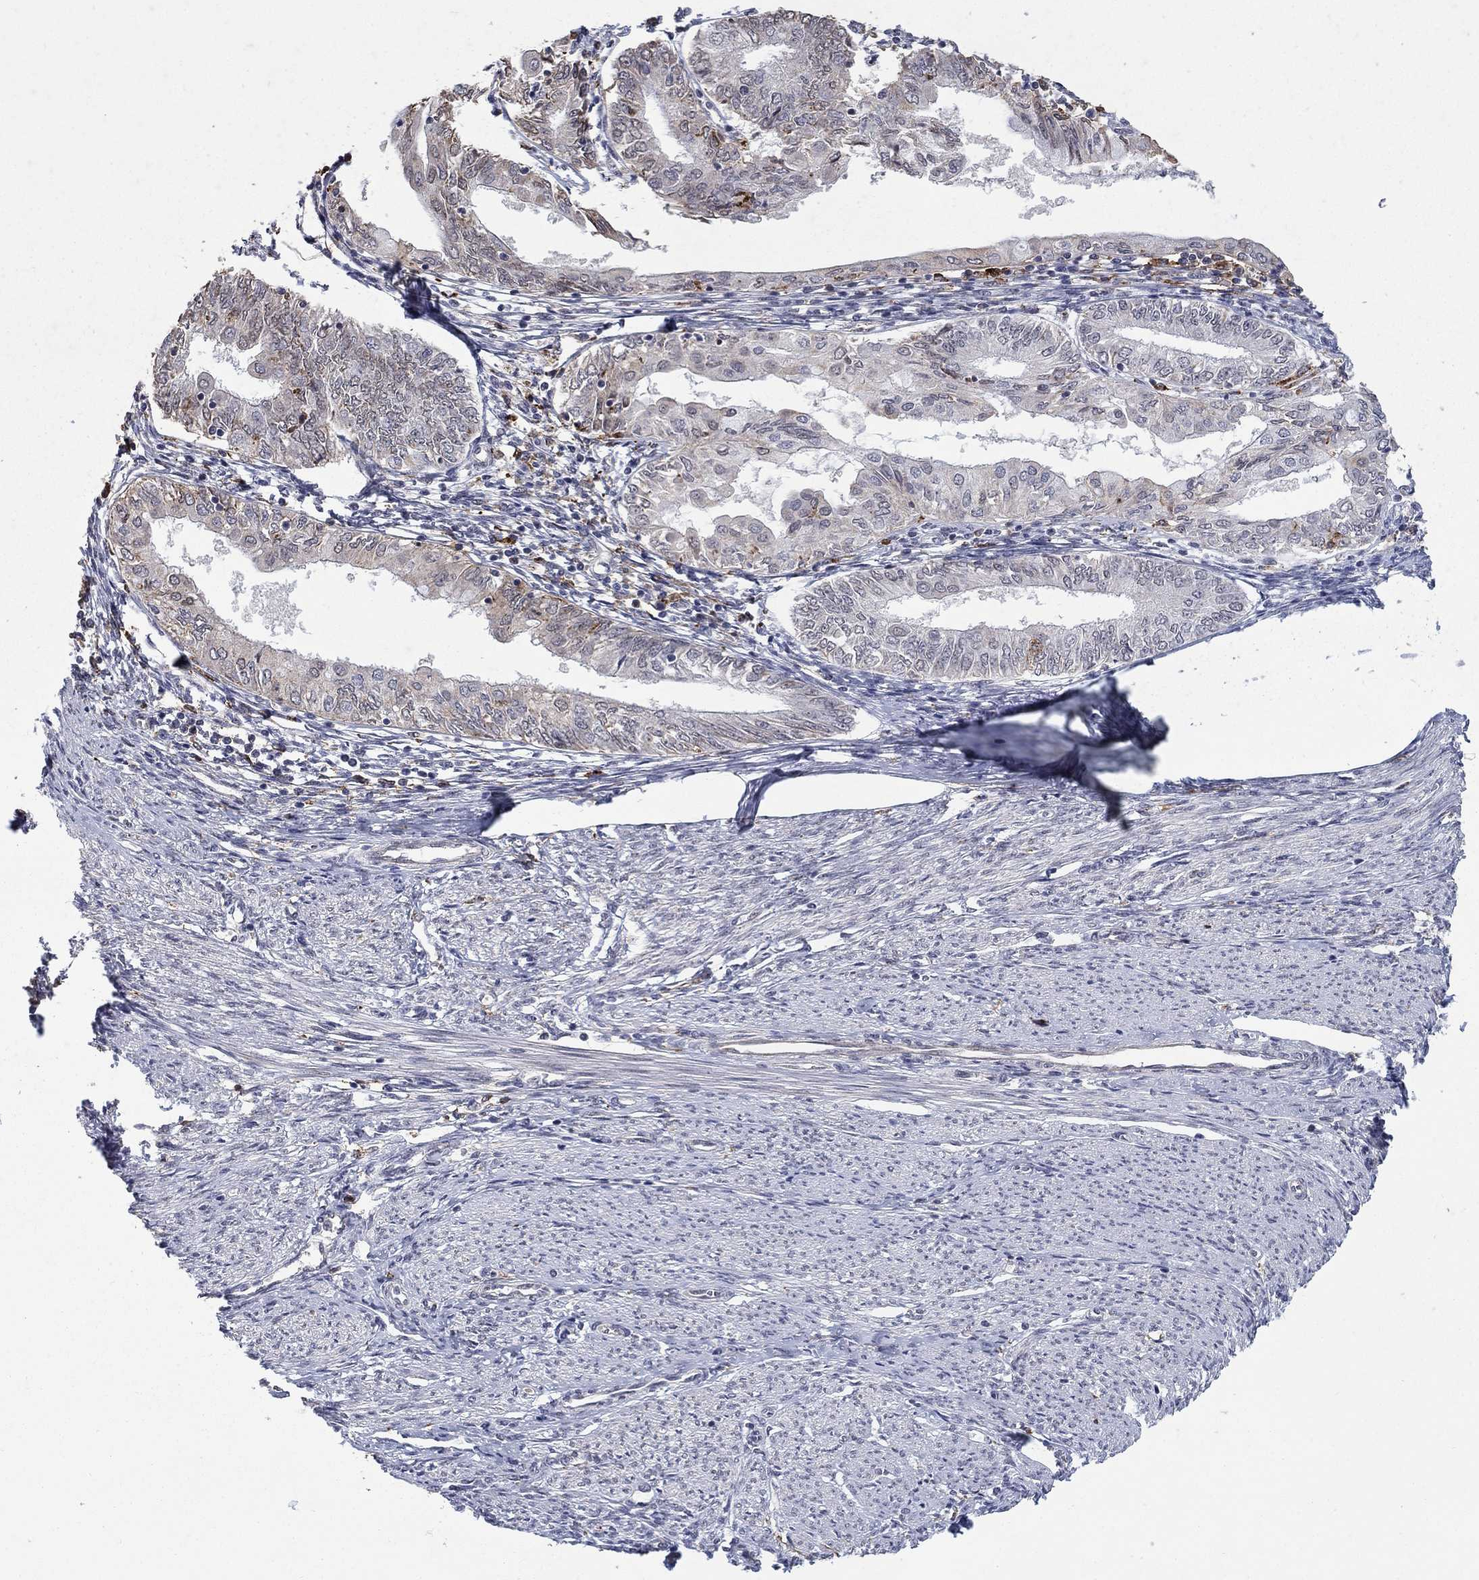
{"staining": {"intensity": "negative", "quantity": "none", "location": "none"}, "tissue": "endometrial cancer", "cell_type": "Tumor cells", "image_type": "cancer", "snomed": [{"axis": "morphology", "description": "Adenocarcinoma, NOS"}, {"axis": "topography", "description": "Endometrium"}], "caption": "DAB (3,3'-diaminobenzidine) immunohistochemical staining of adenocarcinoma (endometrial) shows no significant staining in tumor cells.", "gene": "GRIA3", "patient": {"sex": "female", "age": 68}}